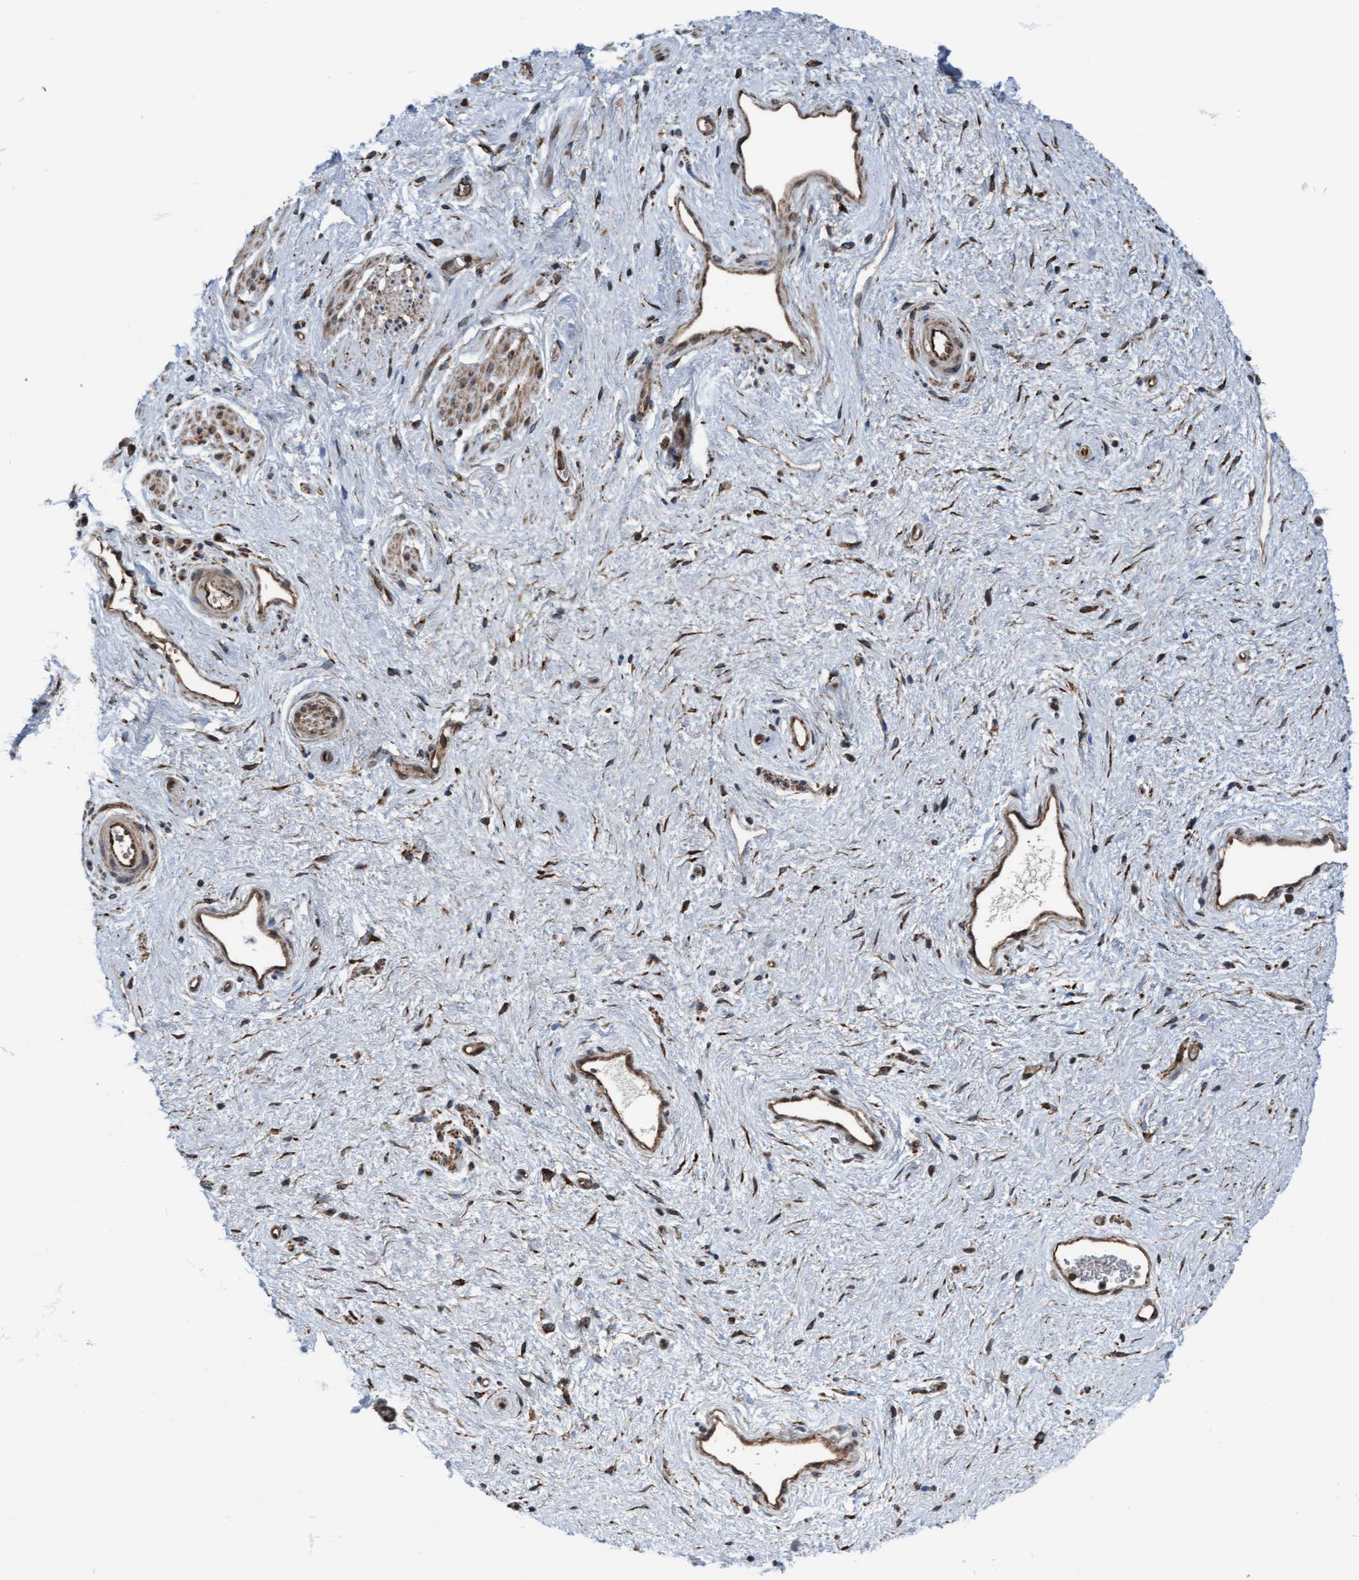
{"staining": {"intensity": "moderate", "quantity": "<25%", "location": "cytoplasmic/membranous"}, "tissue": "vagina", "cell_type": "Squamous epithelial cells", "image_type": "normal", "snomed": [{"axis": "morphology", "description": "Normal tissue, NOS"}, {"axis": "topography", "description": "Vagina"}], "caption": "IHC histopathology image of unremarkable vagina: human vagina stained using immunohistochemistry exhibits low levels of moderate protein expression localized specifically in the cytoplasmic/membranous of squamous epithelial cells, appearing as a cytoplasmic/membranous brown color.", "gene": "RAP1GAP2", "patient": {"sex": "female", "age": 44}}